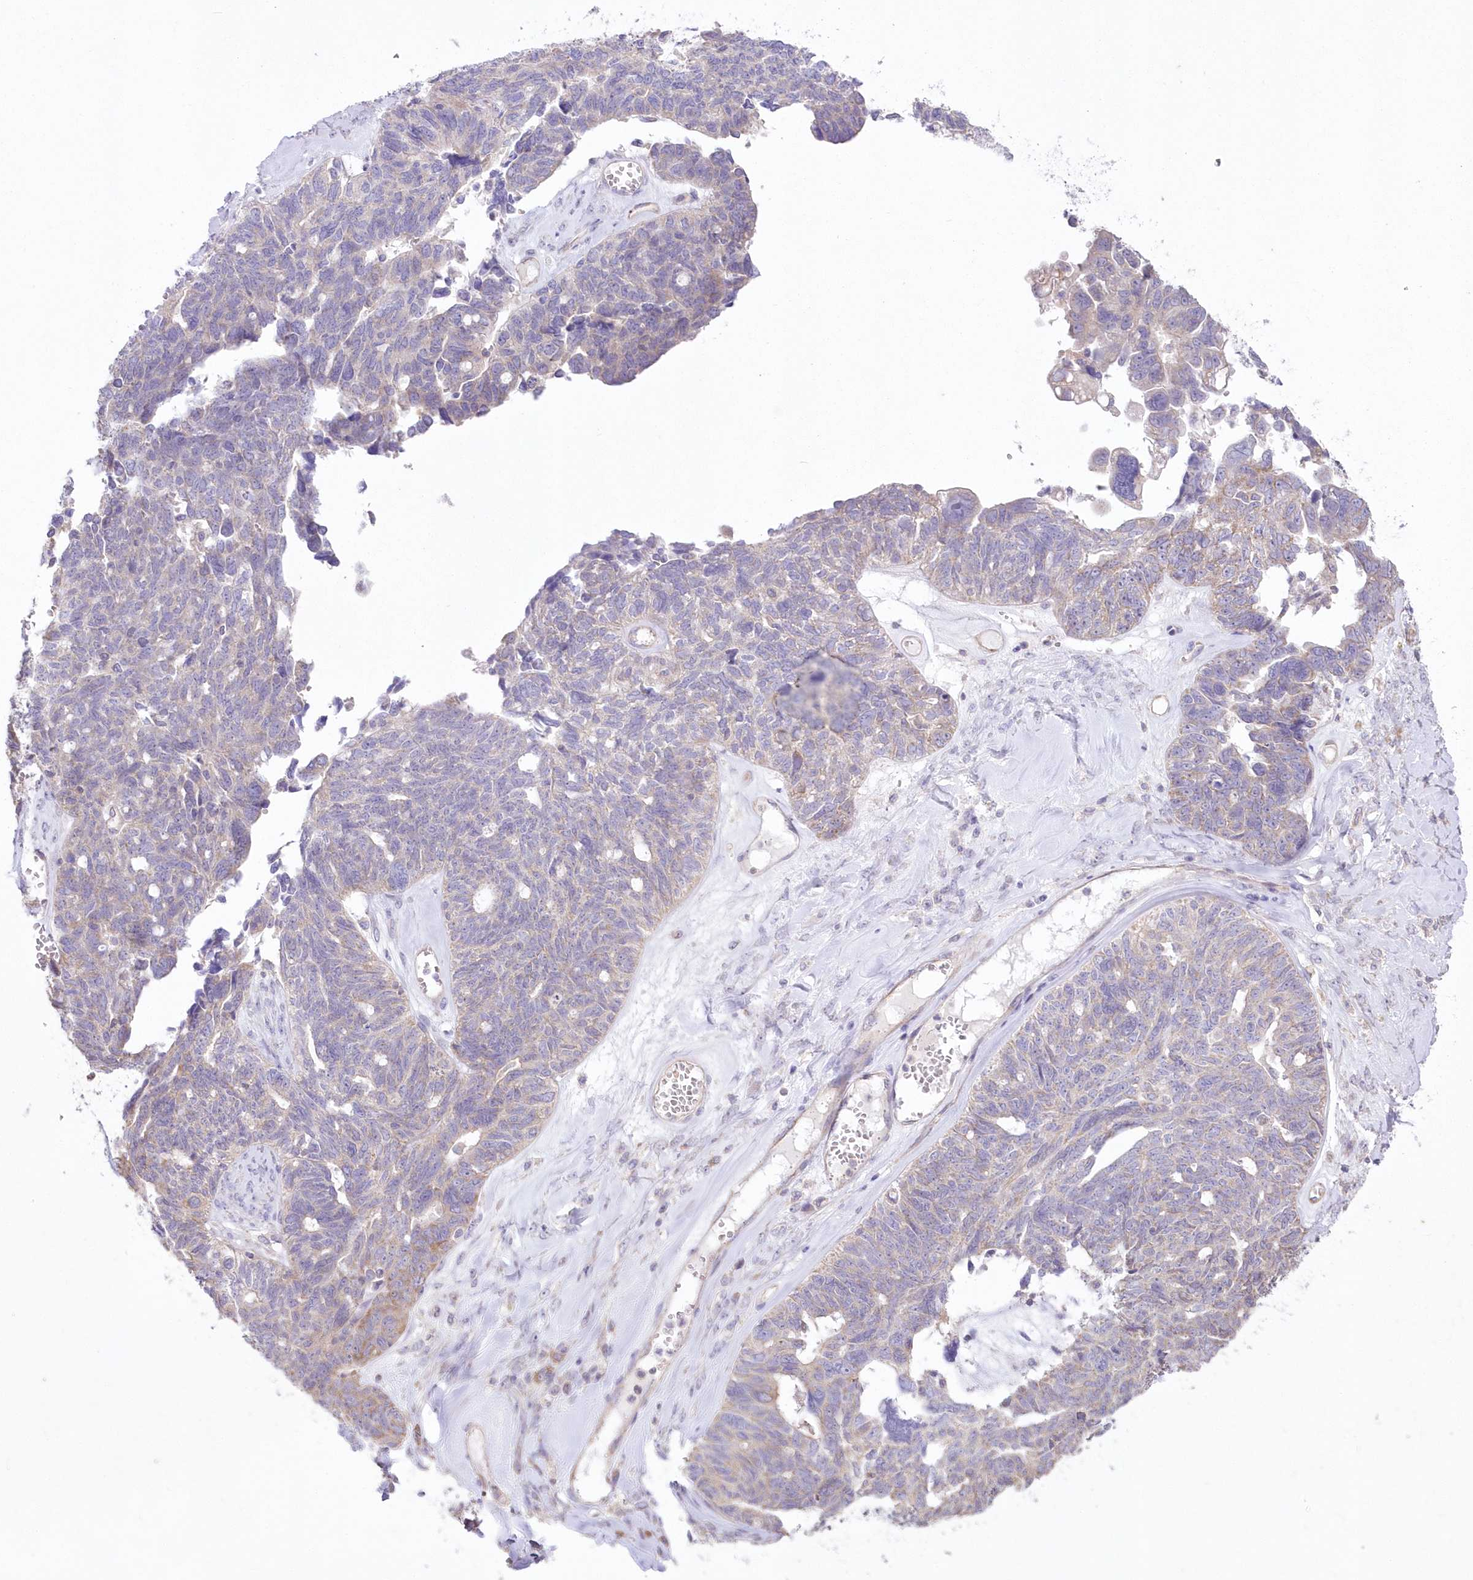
{"staining": {"intensity": "weak", "quantity": "<25%", "location": "cytoplasmic/membranous"}, "tissue": "ovarian cancer", "cell_type": "Tumor cells", "image_type": "cancer", "snomed": [{"axis": "morphology", "description": "Cystadenocarcinoma, serous, NOS"}, {"axis": "topography", "description": "Ovary"}], "caption": "High magnification brightfield microscopy of ovarian cancer stained with DAB (3,3'-diaminobenzidine) (brown) and counterstained with hematoxylin (blue): tumor cells show no significant expression.", "gene": "ITSN2", "patient": {"sex": "female", "age": 79}}